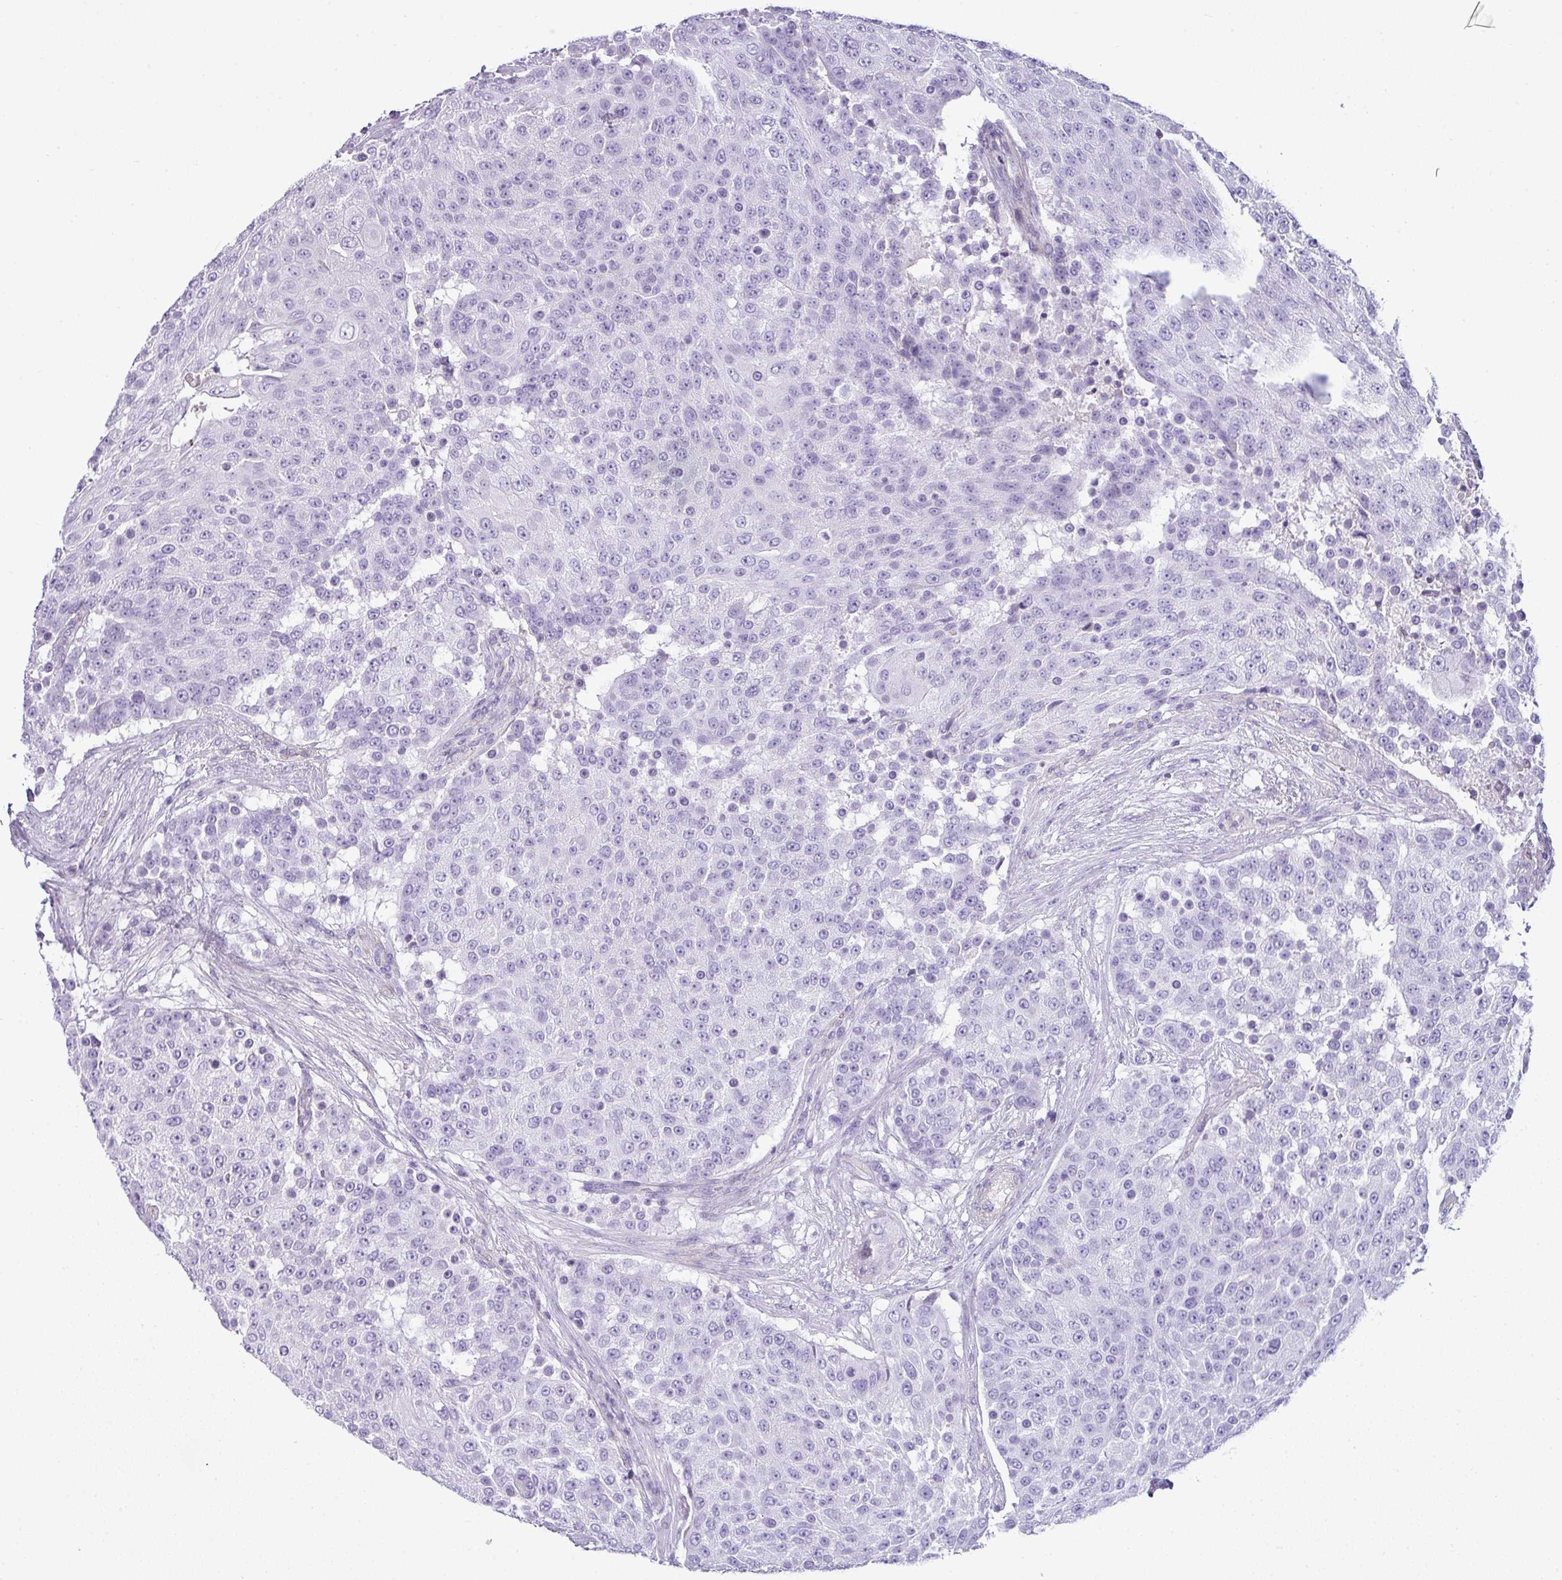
{"staining": {"intensity": "negative", "quantity": "none", "location": "none"}, "tissue": "urothelial cancer", "cell_type": "Tumor cells", "image_type": "cancer", "snomed": [{"axis": "morphology", "description": "Urothelial carcinoma, High grade"}, {"axis": "topography", "description": "Urinary bladder"}], "caption": "Protein analysis of urothelial cancer displays no significant staining in tumor cells.", "gene": "VCX2", "patient": {"sex": "female", "age": 63}}